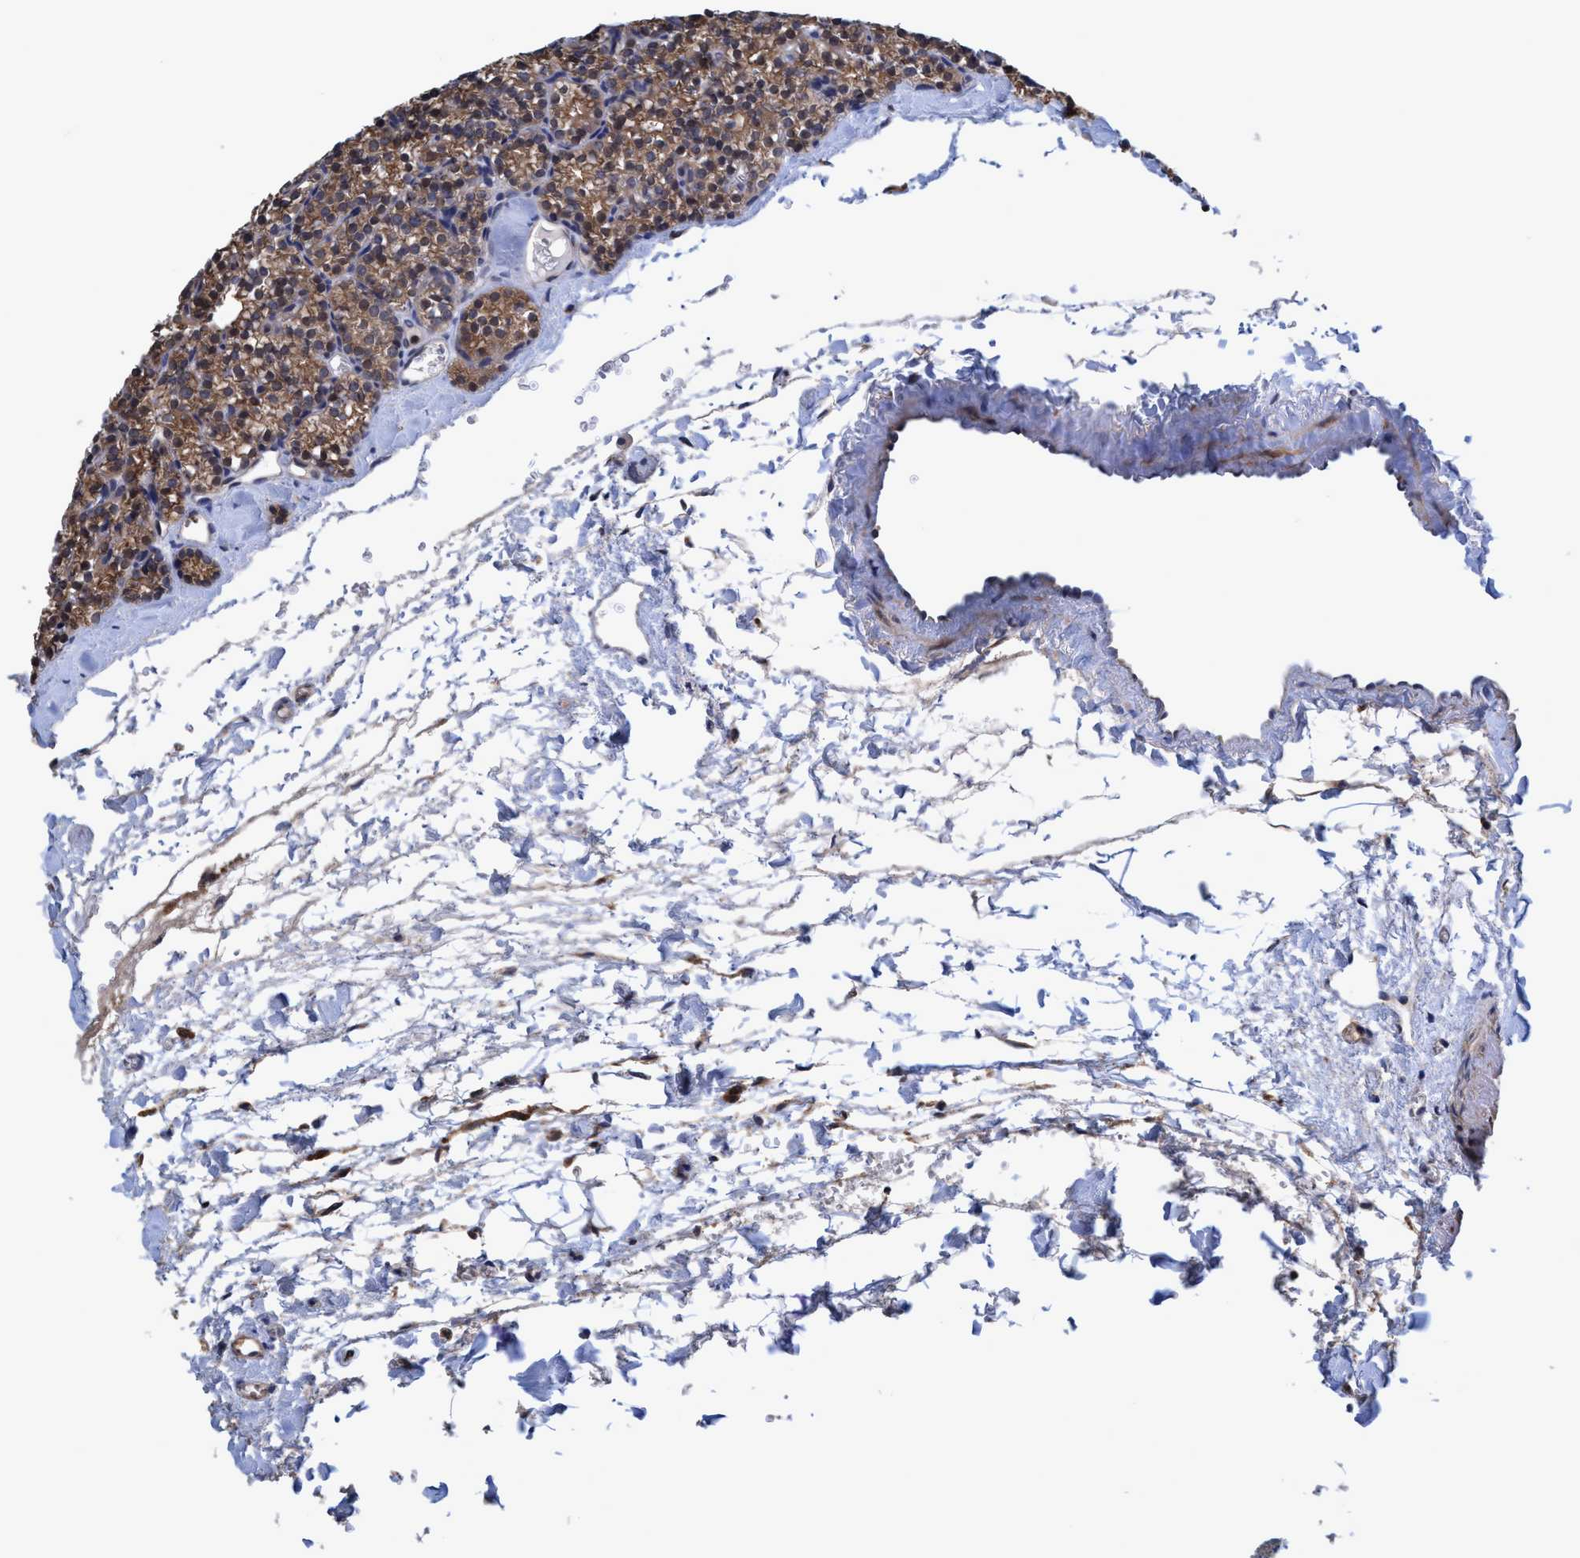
{"staining": {"intensity": "moderate", "quantity": "25%-75%", "location": "cytoplasmic/membranous"}, "tissue": "parathyroid gland", "cell_type": "Glandular cells", "image_type": "normal", "snomed": [{"axis": "morphology", "description": "Normal tissue, NOS"}, {"axis": "topography", "description": "Parathyroid gland"}], "caption": "Immunohistochemistry (DAB) staining of normal parathyroid gland reveals moderate cytoplasmic/membranous protein expression in approximately 25%-75% of glandular cells.", "gene": "CALCOCO2", "patient": {"sex": "female", "age": 64}}